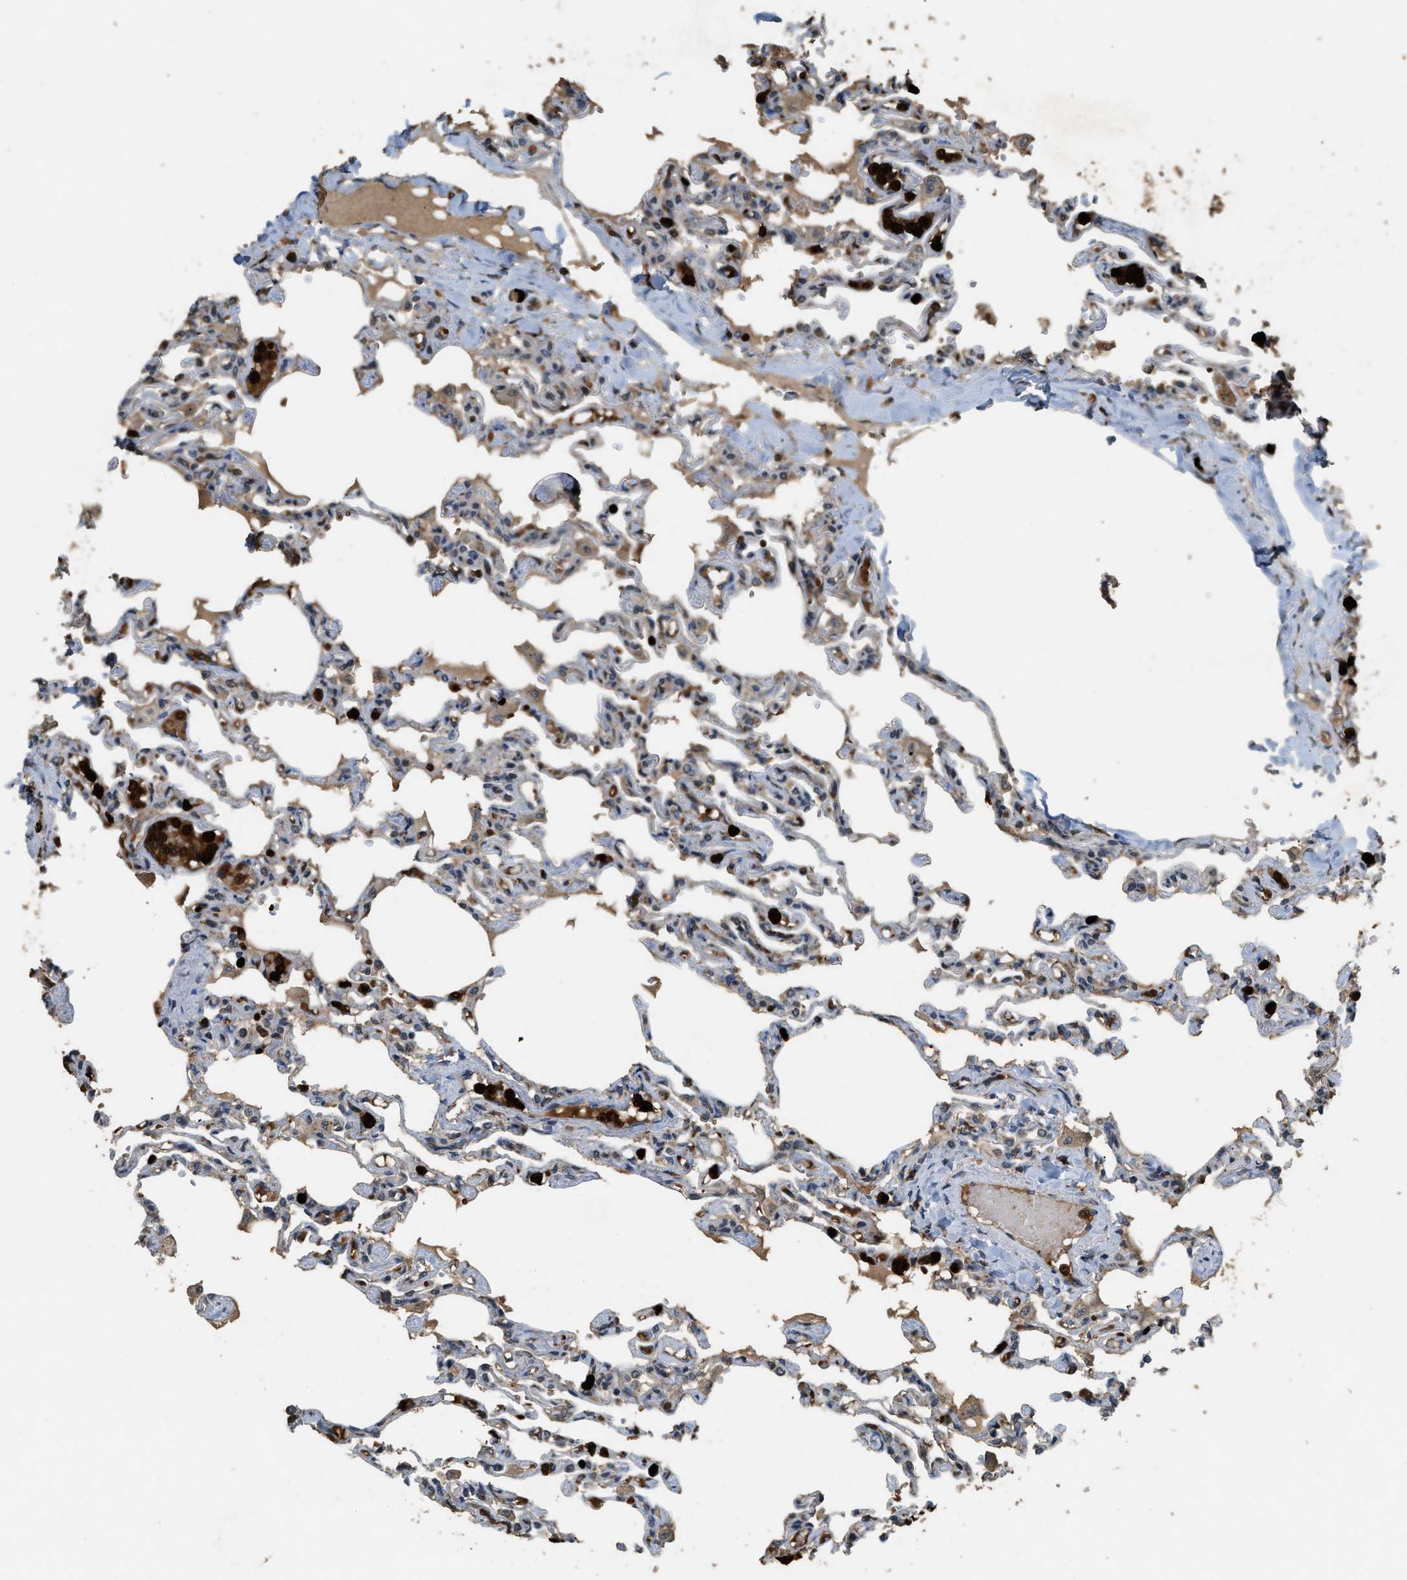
{"staining": {"intensity": "strong", "quantity": "<25%", "location": "nuclear"}, "tissue": "lung", "cell_type": "Alveolar cells", "image_type": "normal", "snomed": [{"axis": "morphology", "description": "Normal tissue, NOS"}, {"axis": "topography", "description": "Lung"}], "caption": "Immunohistochemistry (IHC) photomicrograph of normal lung: human lung stained using immunohistochemistry shows medium levels of strong protein expression localized specifically in the nuclear of alveolar cells, appearing as a nuclear brown color.", "gene": "RNF141", "patient": {"sex": "male", "age": 21}}